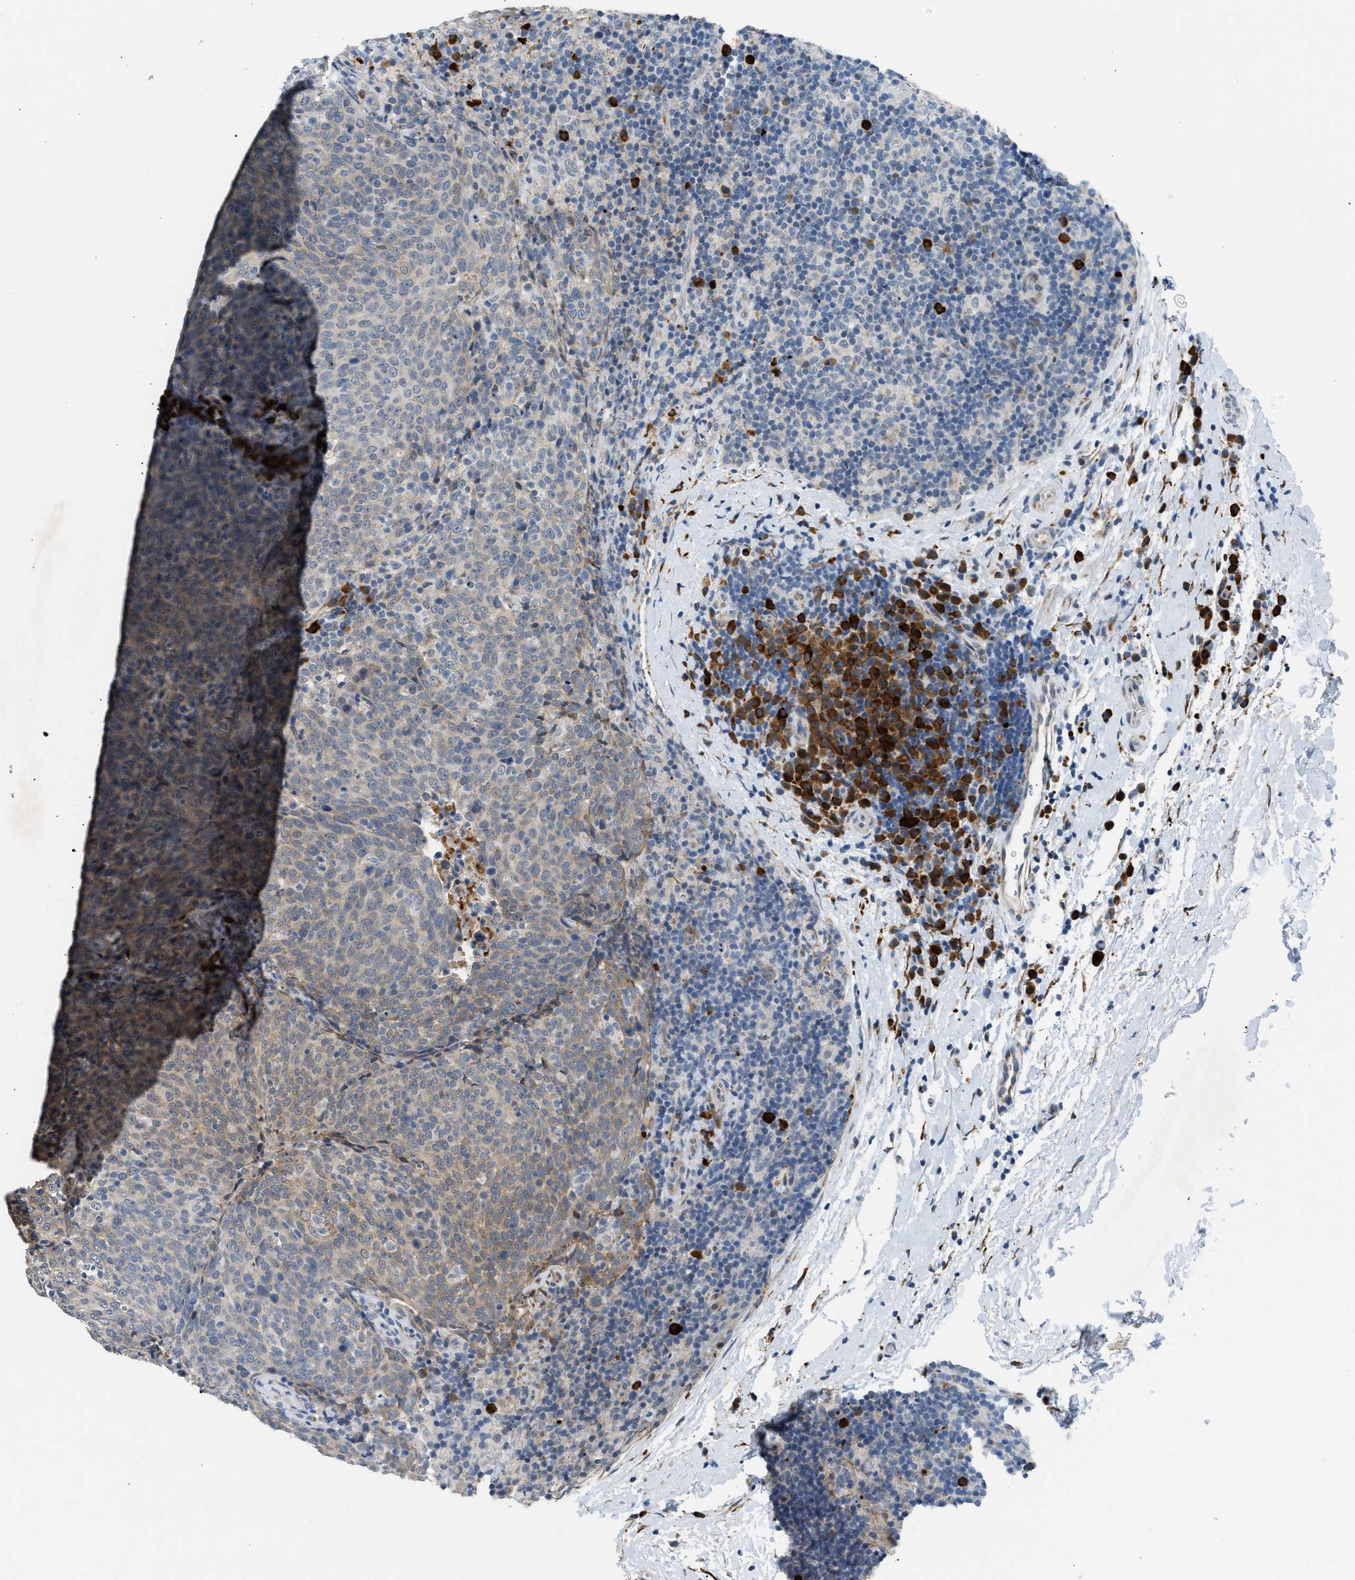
{"staining": {"intensity": "moderate", "quantity": "<25%", "location": "cytoplasmic/membranous"}, "tissue": "head and neck cancer", "cell_type": "Tumor cells", "image_type": "cancer", "snomed": [{"axis": "morphology", "description": "Squamous cell carcinoma, NOS"}, {"axis": "morphology", "description": "Squamous cell carcinoma, metastatic, NOS"}, {"axis": "topography", "description": "Lymph node"}, {"axis": "topography", "description": "Head-Neck"}], "caption": "Tumor cells reveal low levels of moderate cytoplasmic/membranous expression in approximately <25% of cells in human head and neck metastatic squamous cell carcinoma. The staining is performed using DAB brown chromogen to label protein expression. The nuclei are counter-stained blue using hematoxylin.", "gene": "KCNC2", "patient": {"sex": "male", "age": 62}}